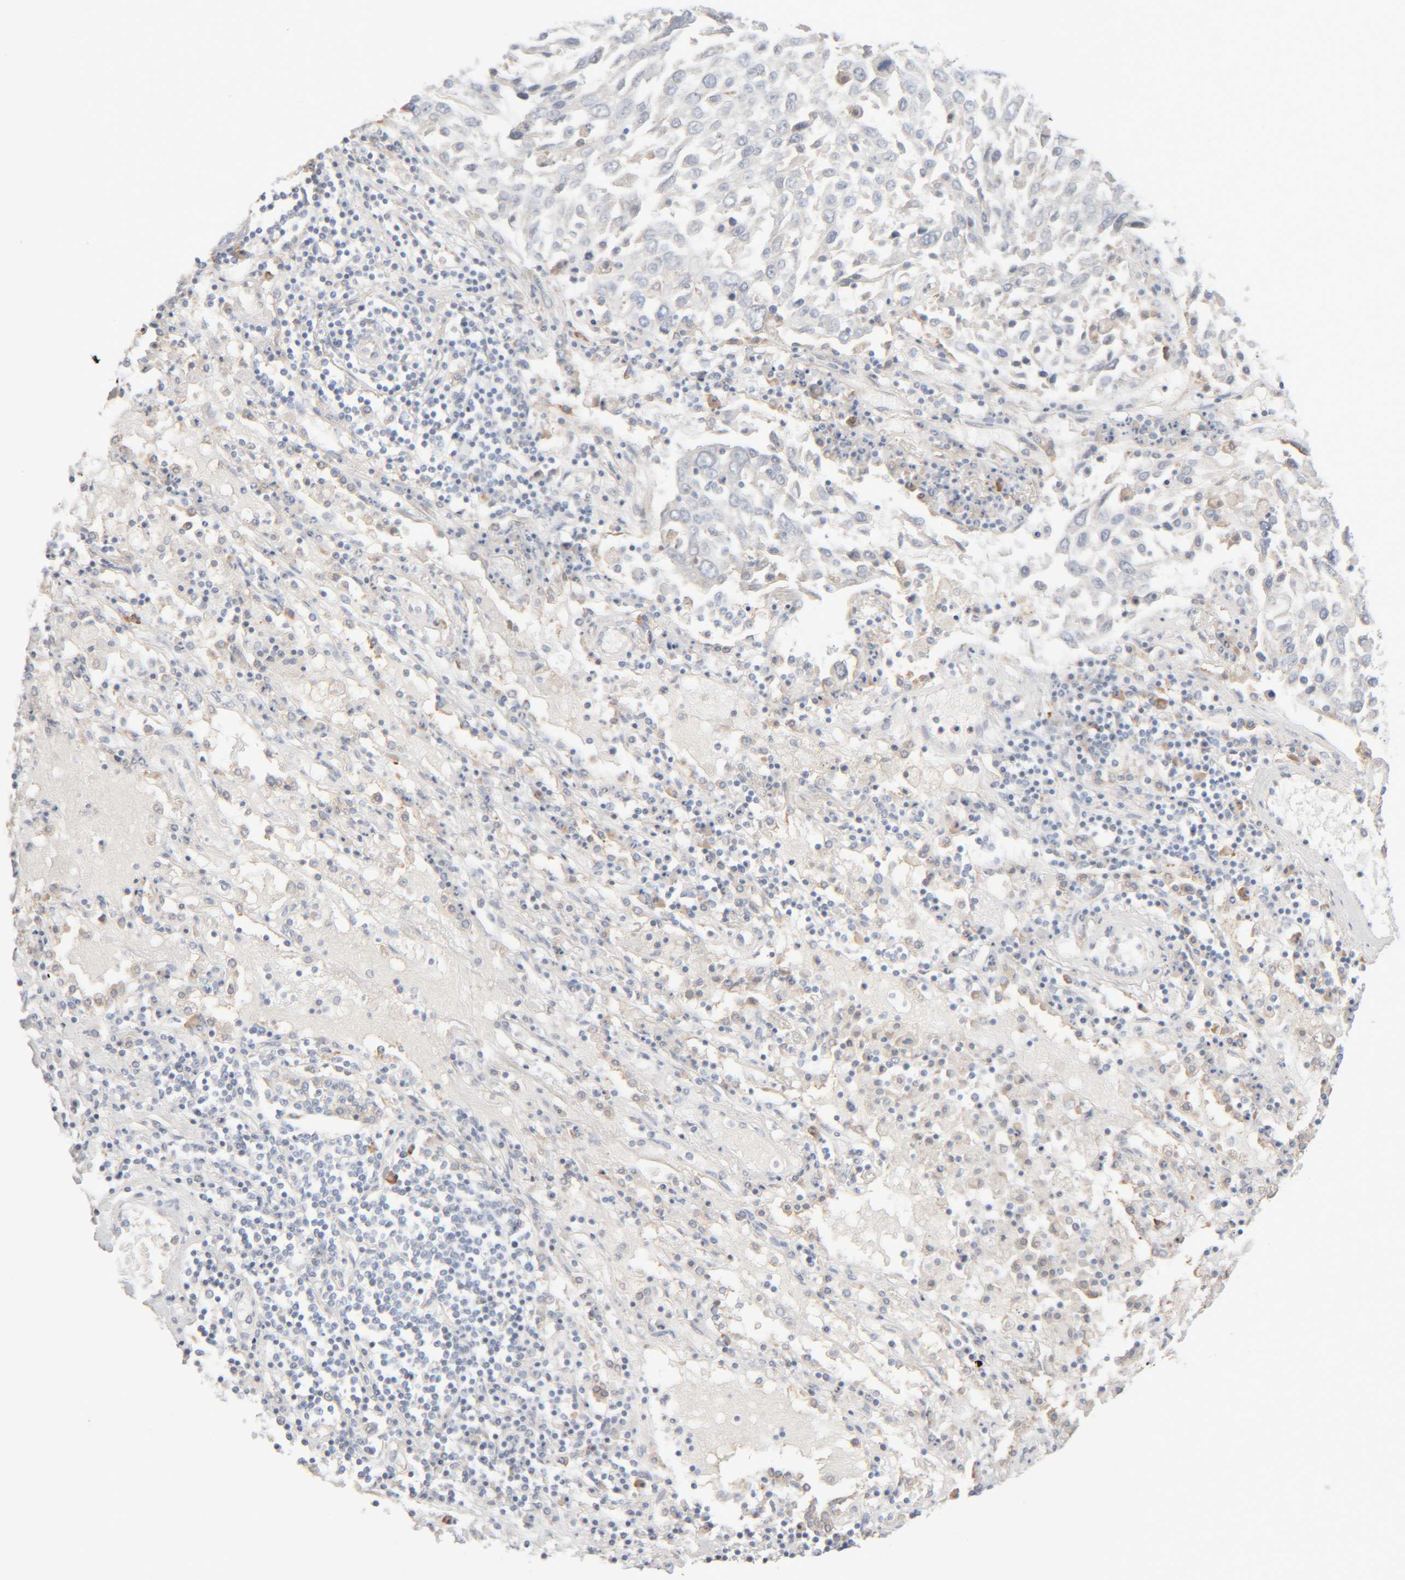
{"staining": {"intensity": "negative", "quantity": "none", "location": "none"}, "tissue": "lung cancer", "cell_type": "Tumor cells", "image_type": "cancer", "snomed": [{"axis": "morphology", "description": "Squamous cell carcinoma, NOS"}, {"axis": "topography", "description": "Lung"}], "caption": "Histopathology image shows no protein staining in tumor cells of lung cancer (squamous cell carcinoma) tissue. (Immunohistochemistry, brightfield microscopy, high magnification).", "gene": "RIDA", "patient": {"sex": "male", "age": 65}}